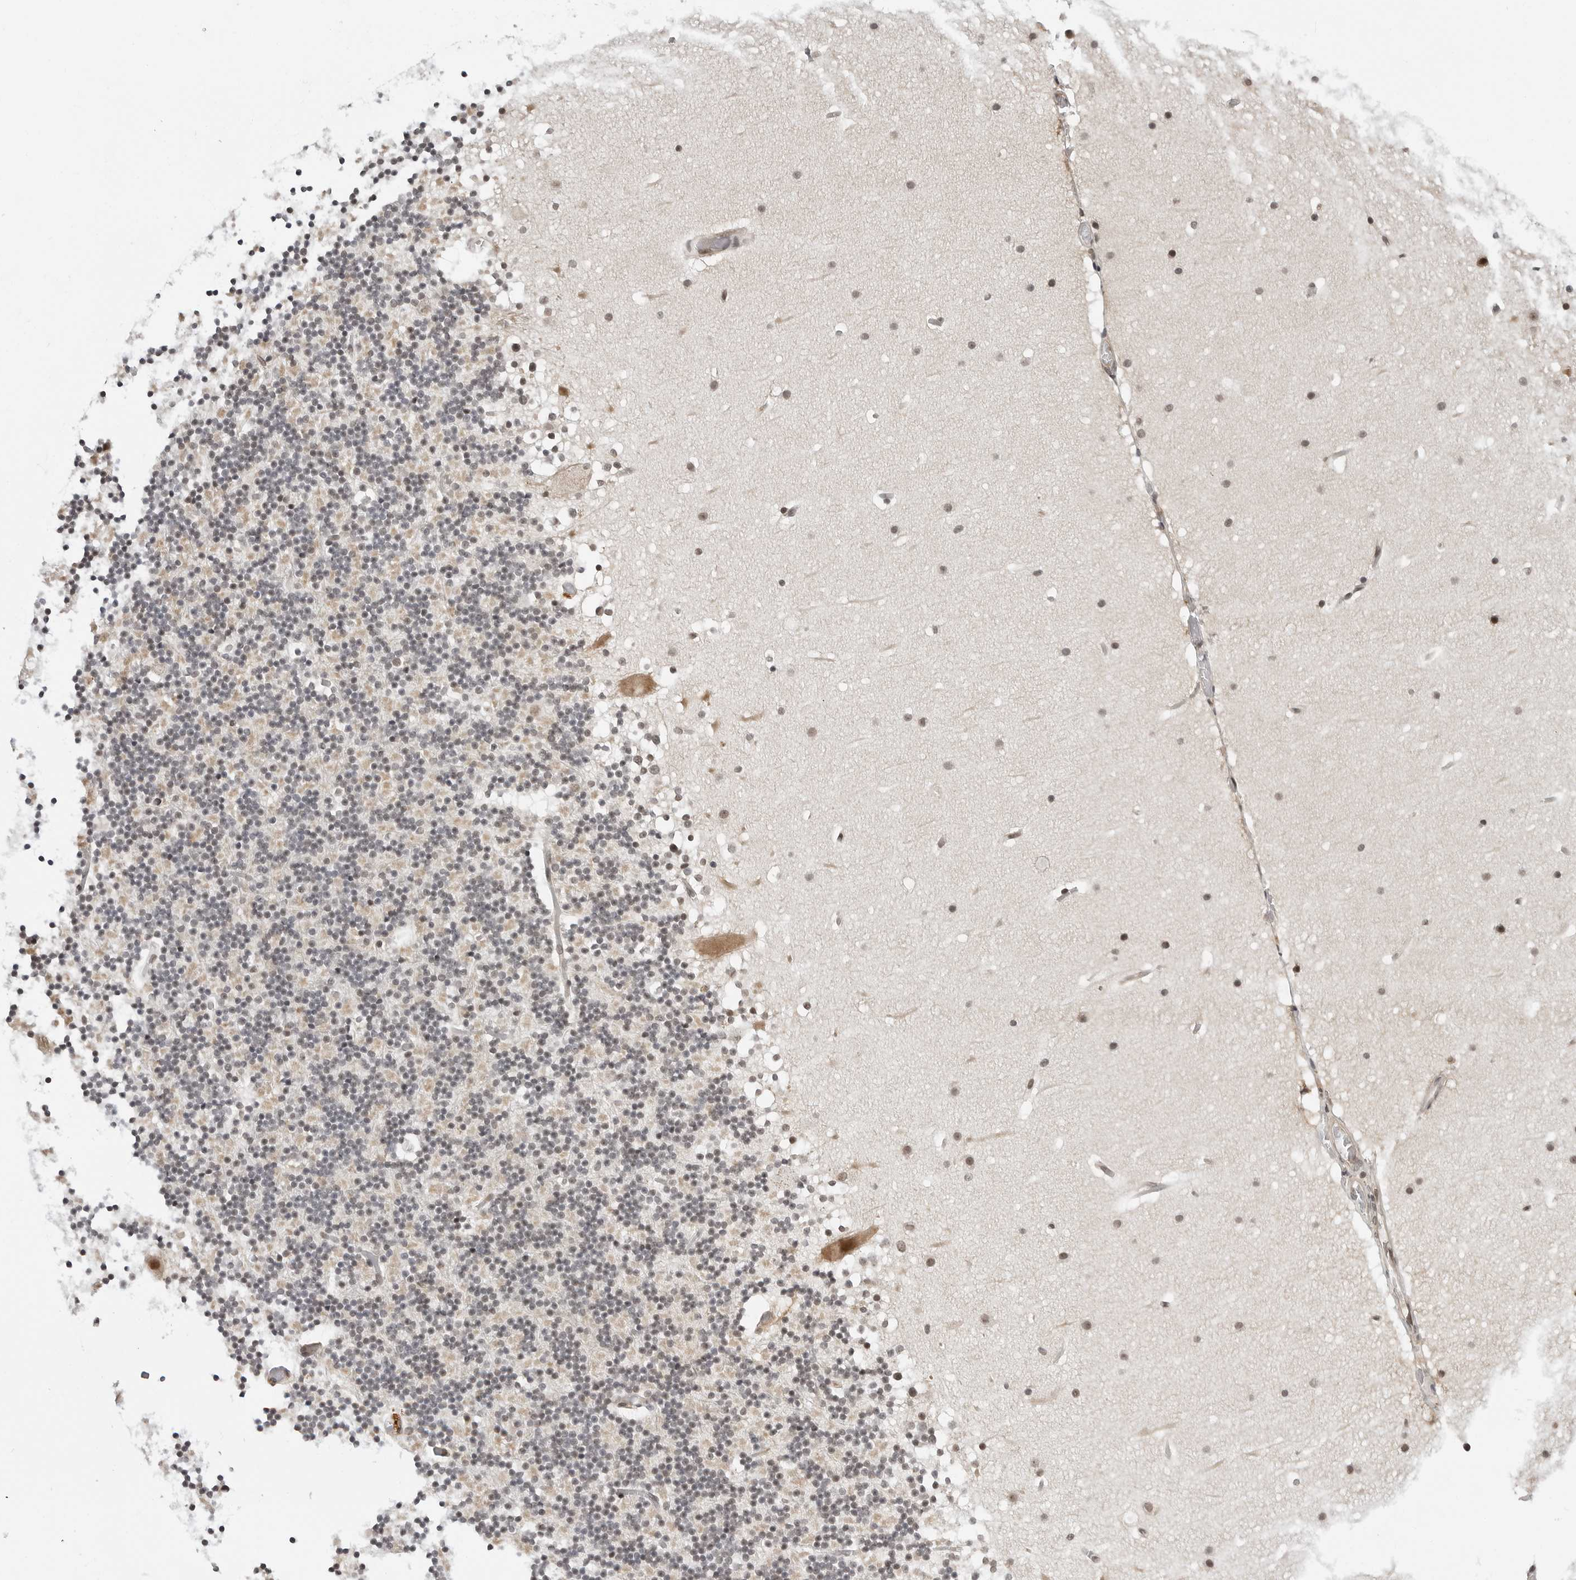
{"staining": {"intensity": "weak", "quantity": "<25%", "location": "nuclear"}, "tissue": "cerebellum", "cell_type": "Cells in granular layer", "image_type": "normal", "snomed": [{"axis": "morphology", "description": "Normal tissue, NOS"}, {"axis": "topography", "description": "Cerebellum"}], "caption": "A high-resolution photomicrograph shows IHC staining of unremarkable cerebellum, which exhibits no significant staining in cells in granular layer.", "gene": "C8orf33", "patient": {"sex": "male", "age": 57}}